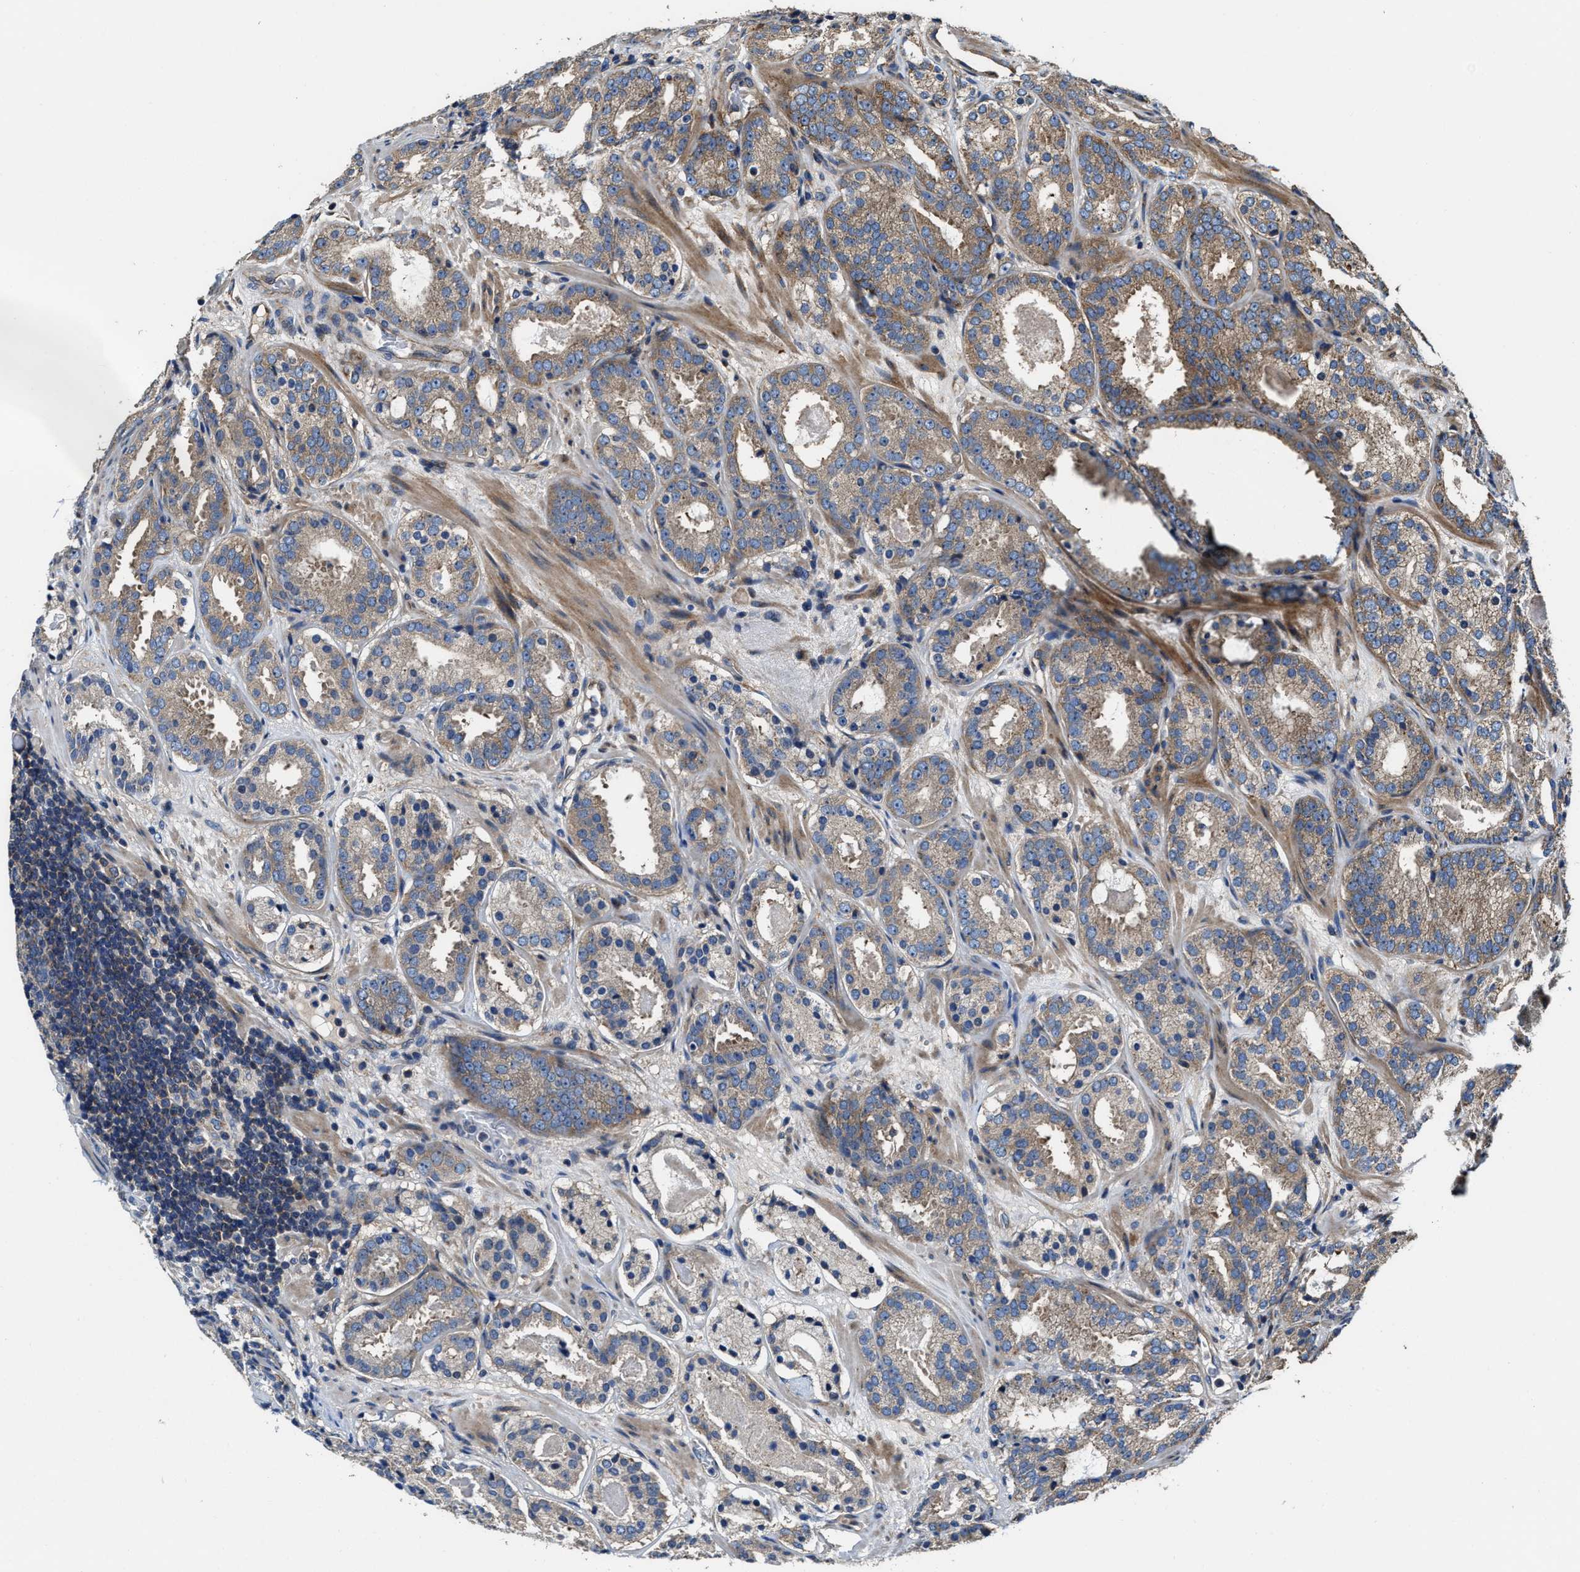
{"staining": {"intensity": "weak", "quantity": ">75%", "location": "cytoplasmic/membranous"}, "tissue": "prostate cancer", "cell_type": "Tumor cells", "image_type": "cancer", "snomed": [{"axis": "morphology", "description": "Adenocarcinoma, Low grade"}, {"axis": "topography", "description": "Prostate"}], "caption": "Brown immunohistochemical staining in prostate low-grade adenocarcinoma displays weak cytoplasmic/membranous expression in about >75% of tumor cells.", "gene": "PTAR1", "patient": {"sex": "male", "age": 69}}